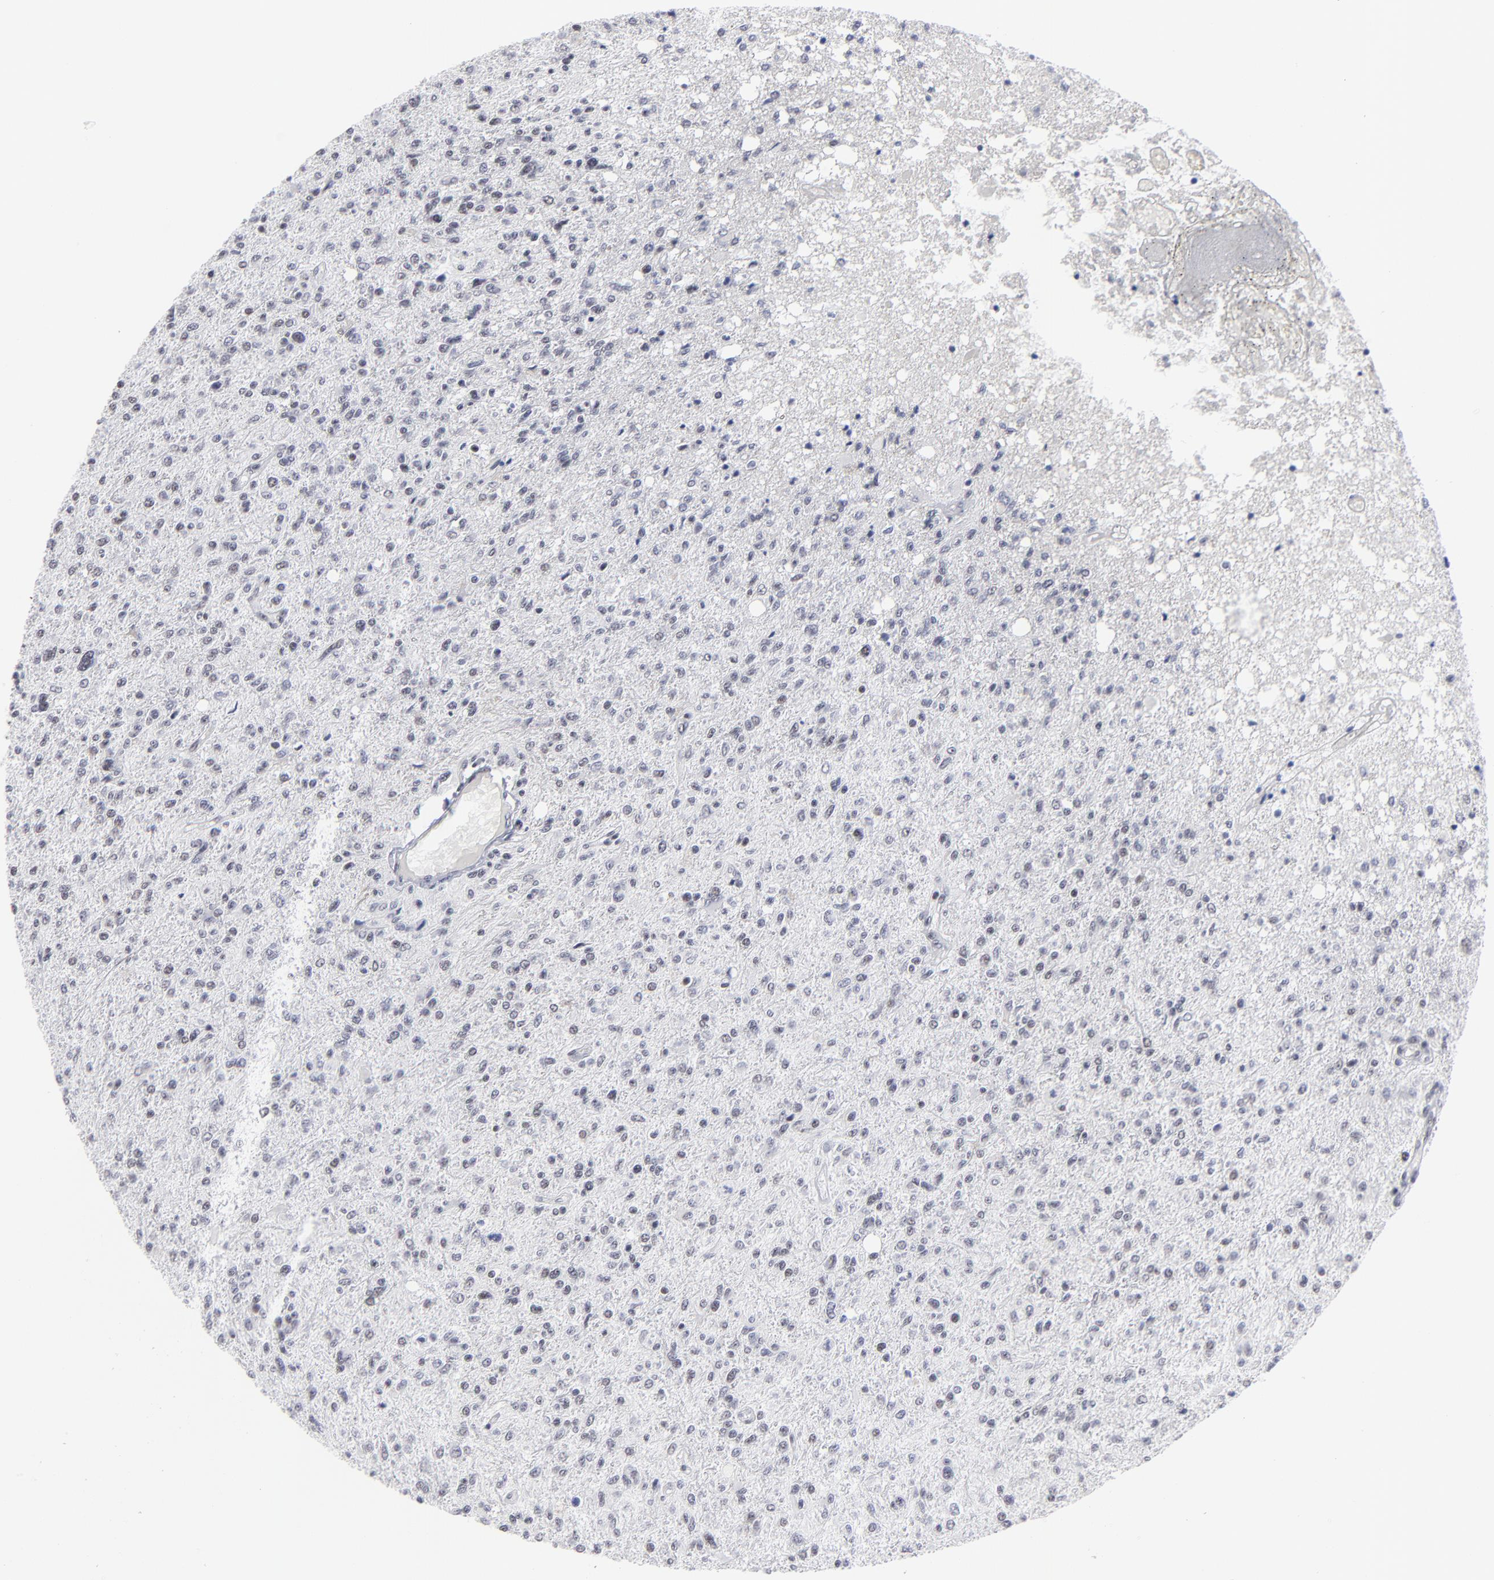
{"staining": {"intensity": "negative", "quantity": "none", "location": "none"}, "tissue": "glioma", "cell_type": "Tumor cells", "image_type": "cancer", "snomed": [{"axis": "morphology", "description": "Glioma, malignant, High grade"}, {"axis": "topography", "description": "Cerebral cortex"}], "caption": "Tumor cells show no significant protein staining in malignant high-grade glioma.", "gene": "SP2", "patient": {"sex": "male", "age": 76}}